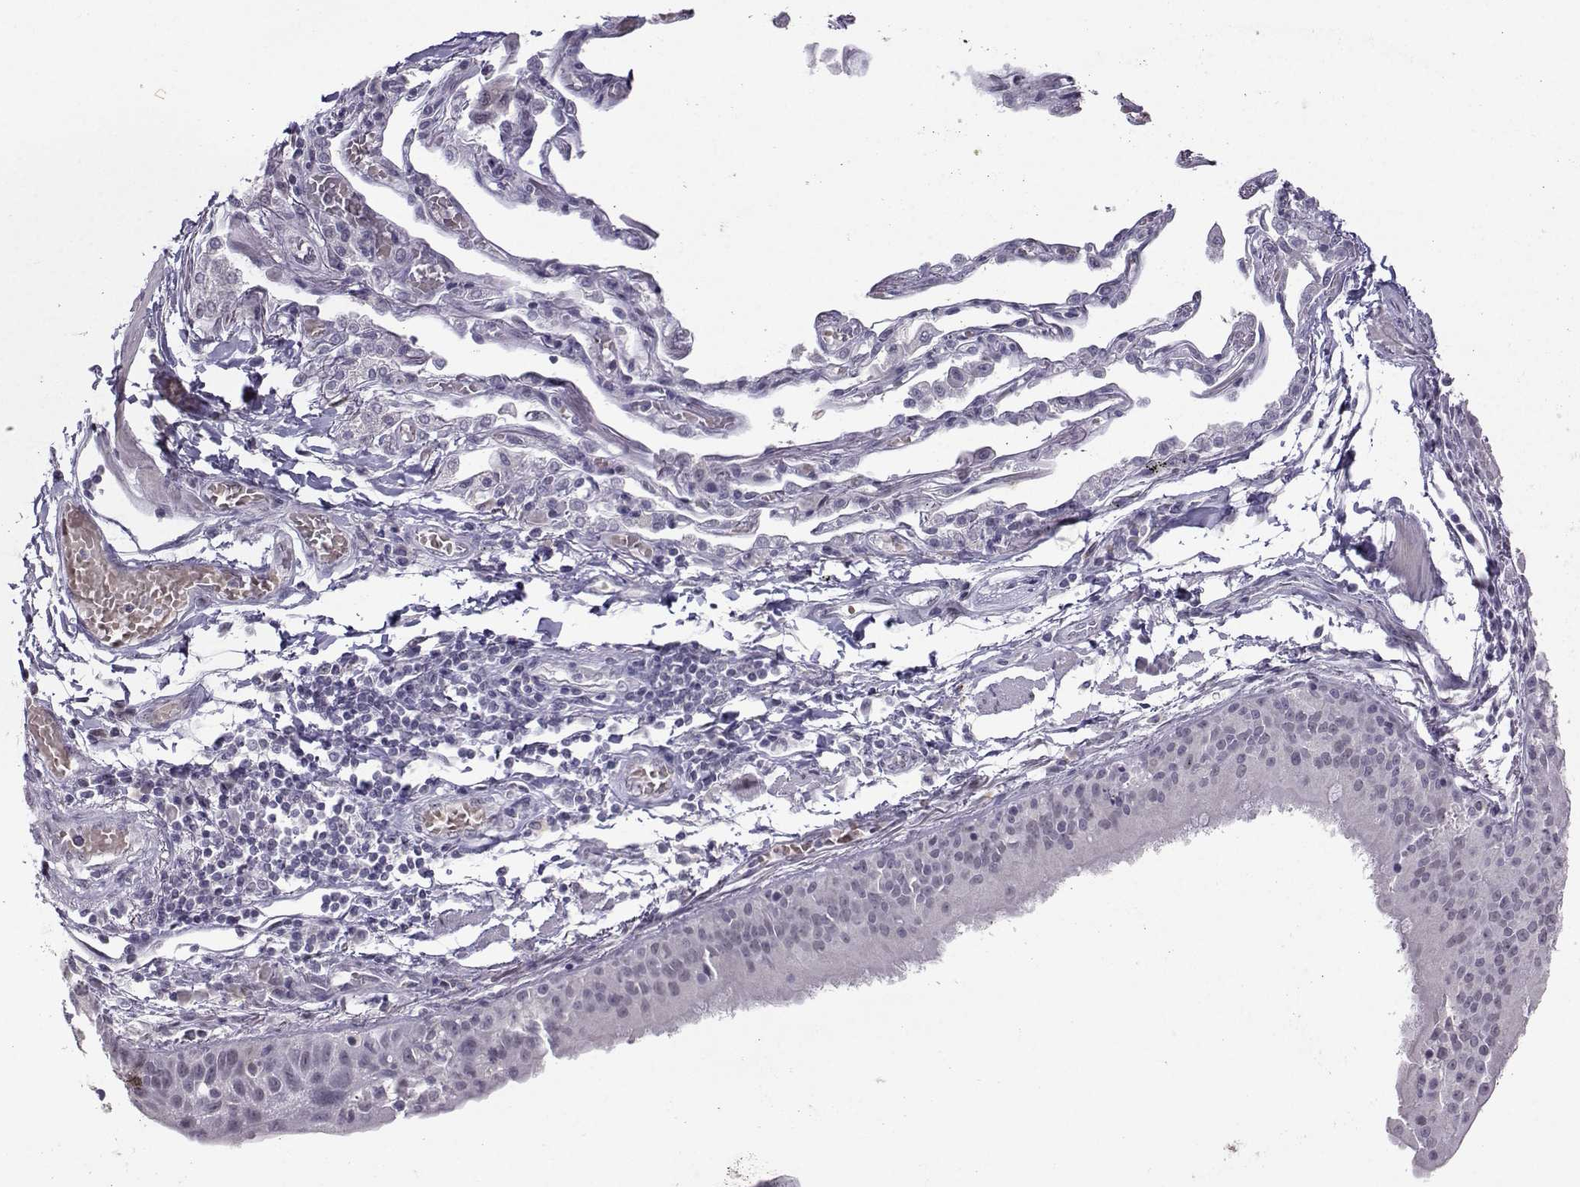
{"staining": {"intensity": "negative", "quantity": "none", "location": "none"}, "tissue": "lung cancer", "cell_type": "Tumor cells", "image_type": "cancer", "snomed": [{"axis": "morphology", "description": "Squamous cell carcinoma, NOS"}, {"axis": "topography", "description": "Lung"}], "caption": "This micrograph is of lung cancer (squamous cell carcinoma) stained with immunohistochemistry to label a protein in brown with the nuclei are counter-stained blue. There is no expression in tumor cells.", "gene": "LIN28A", "patient": {"sex": "male", "age": 73}}